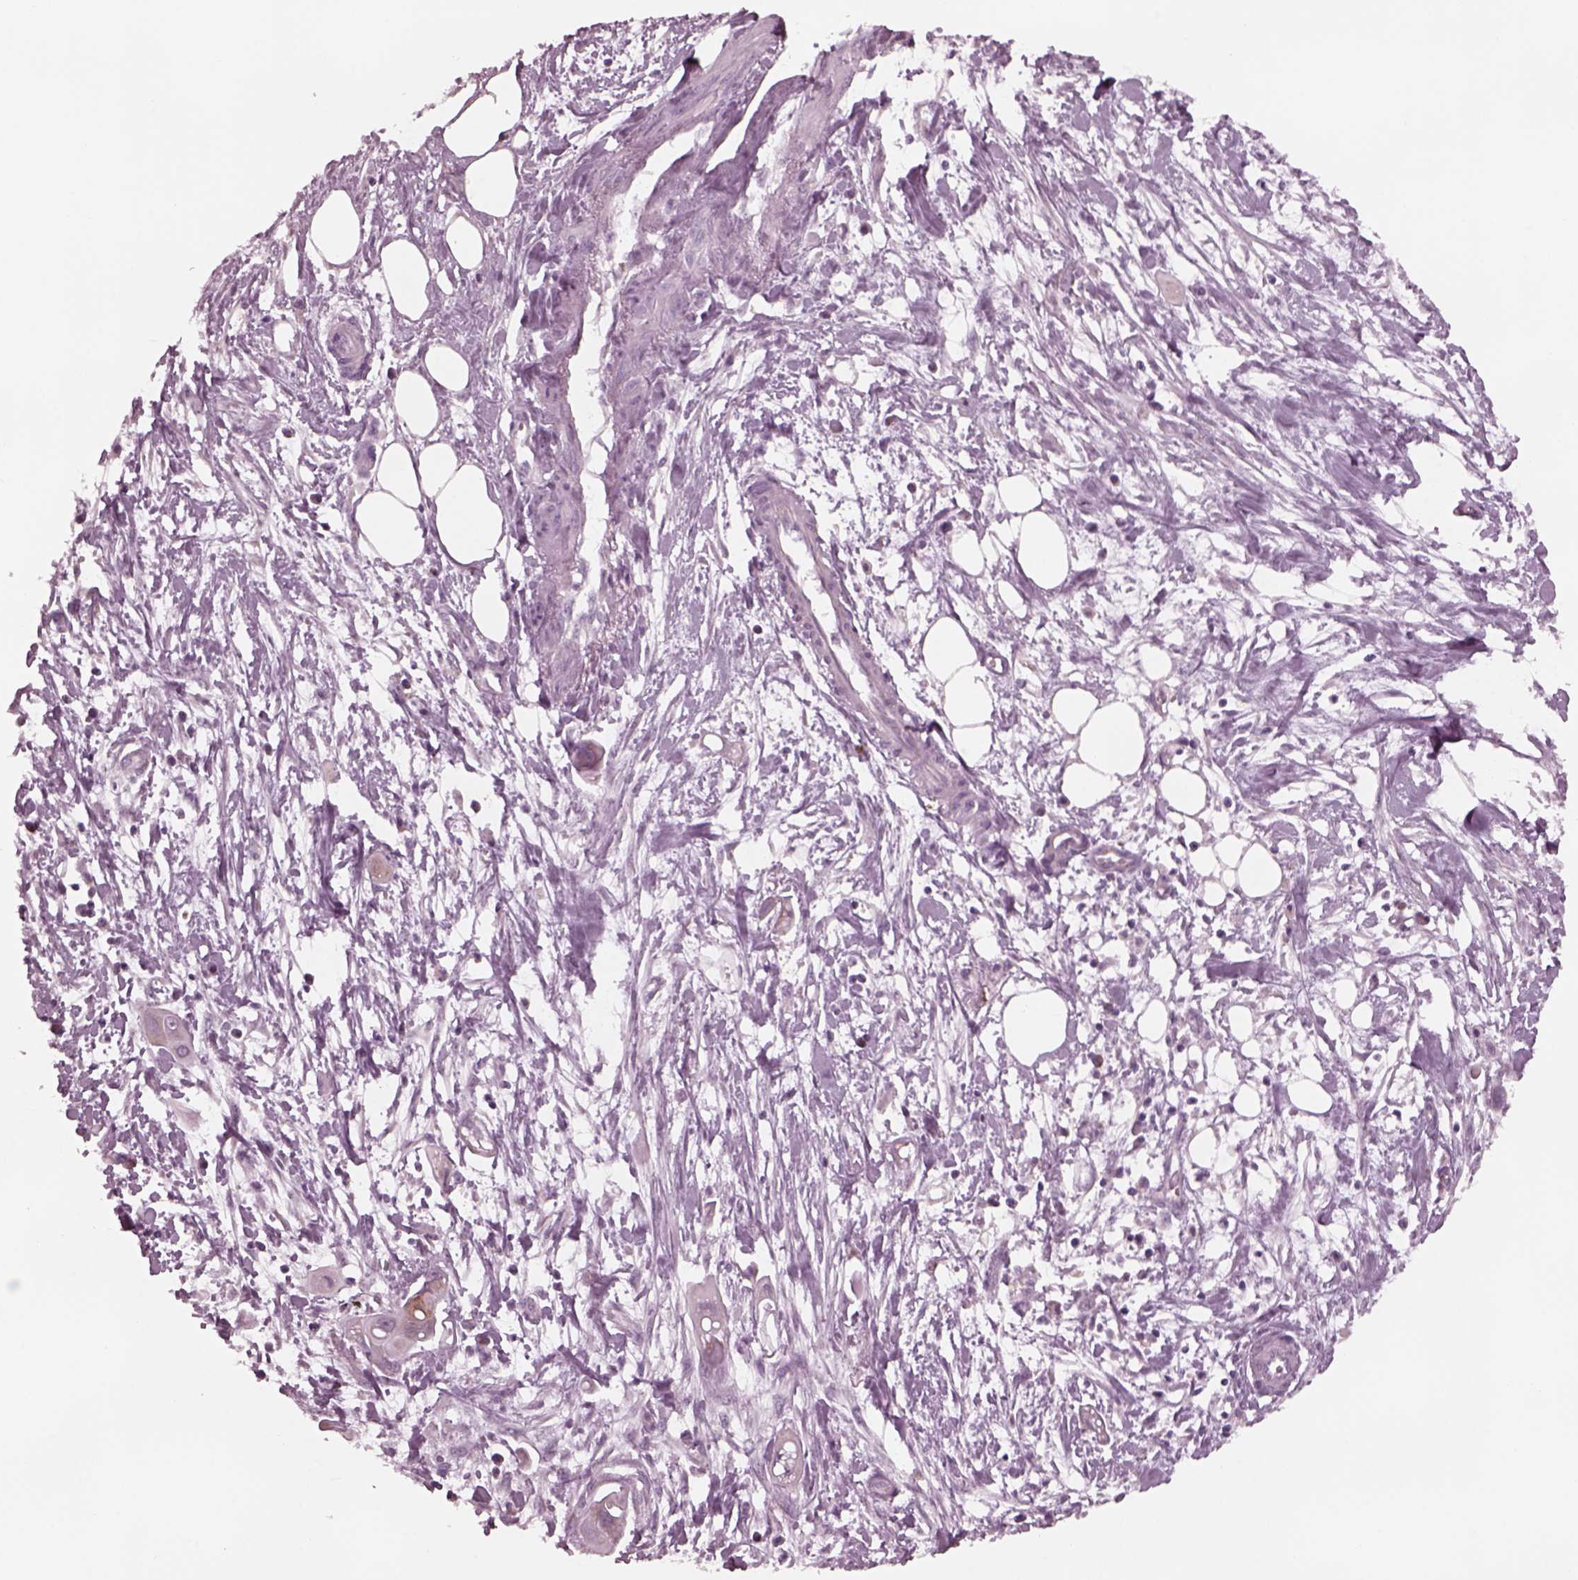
{"staining": {"intensity": "weak", "quantity": "<25%", "location": "cytoplasmic/membranous"}, "tissue": "pancreatic cancer", "cell_type": "Tumor cells", "image_type": "cancer", "snomed": [{"axis": "morphology", "description": "Adenocarcinoma, NOS"}, {"axis": "topography", "description": "Pancreas"}], "caption": "Human adenocarcinoma (pancreatic) stained for a protein using immunohistochemistry (IHC) displays no expression in tumor cells.", "gene": "CELSR3", "patient": {"sex": "male", "age": 50}}